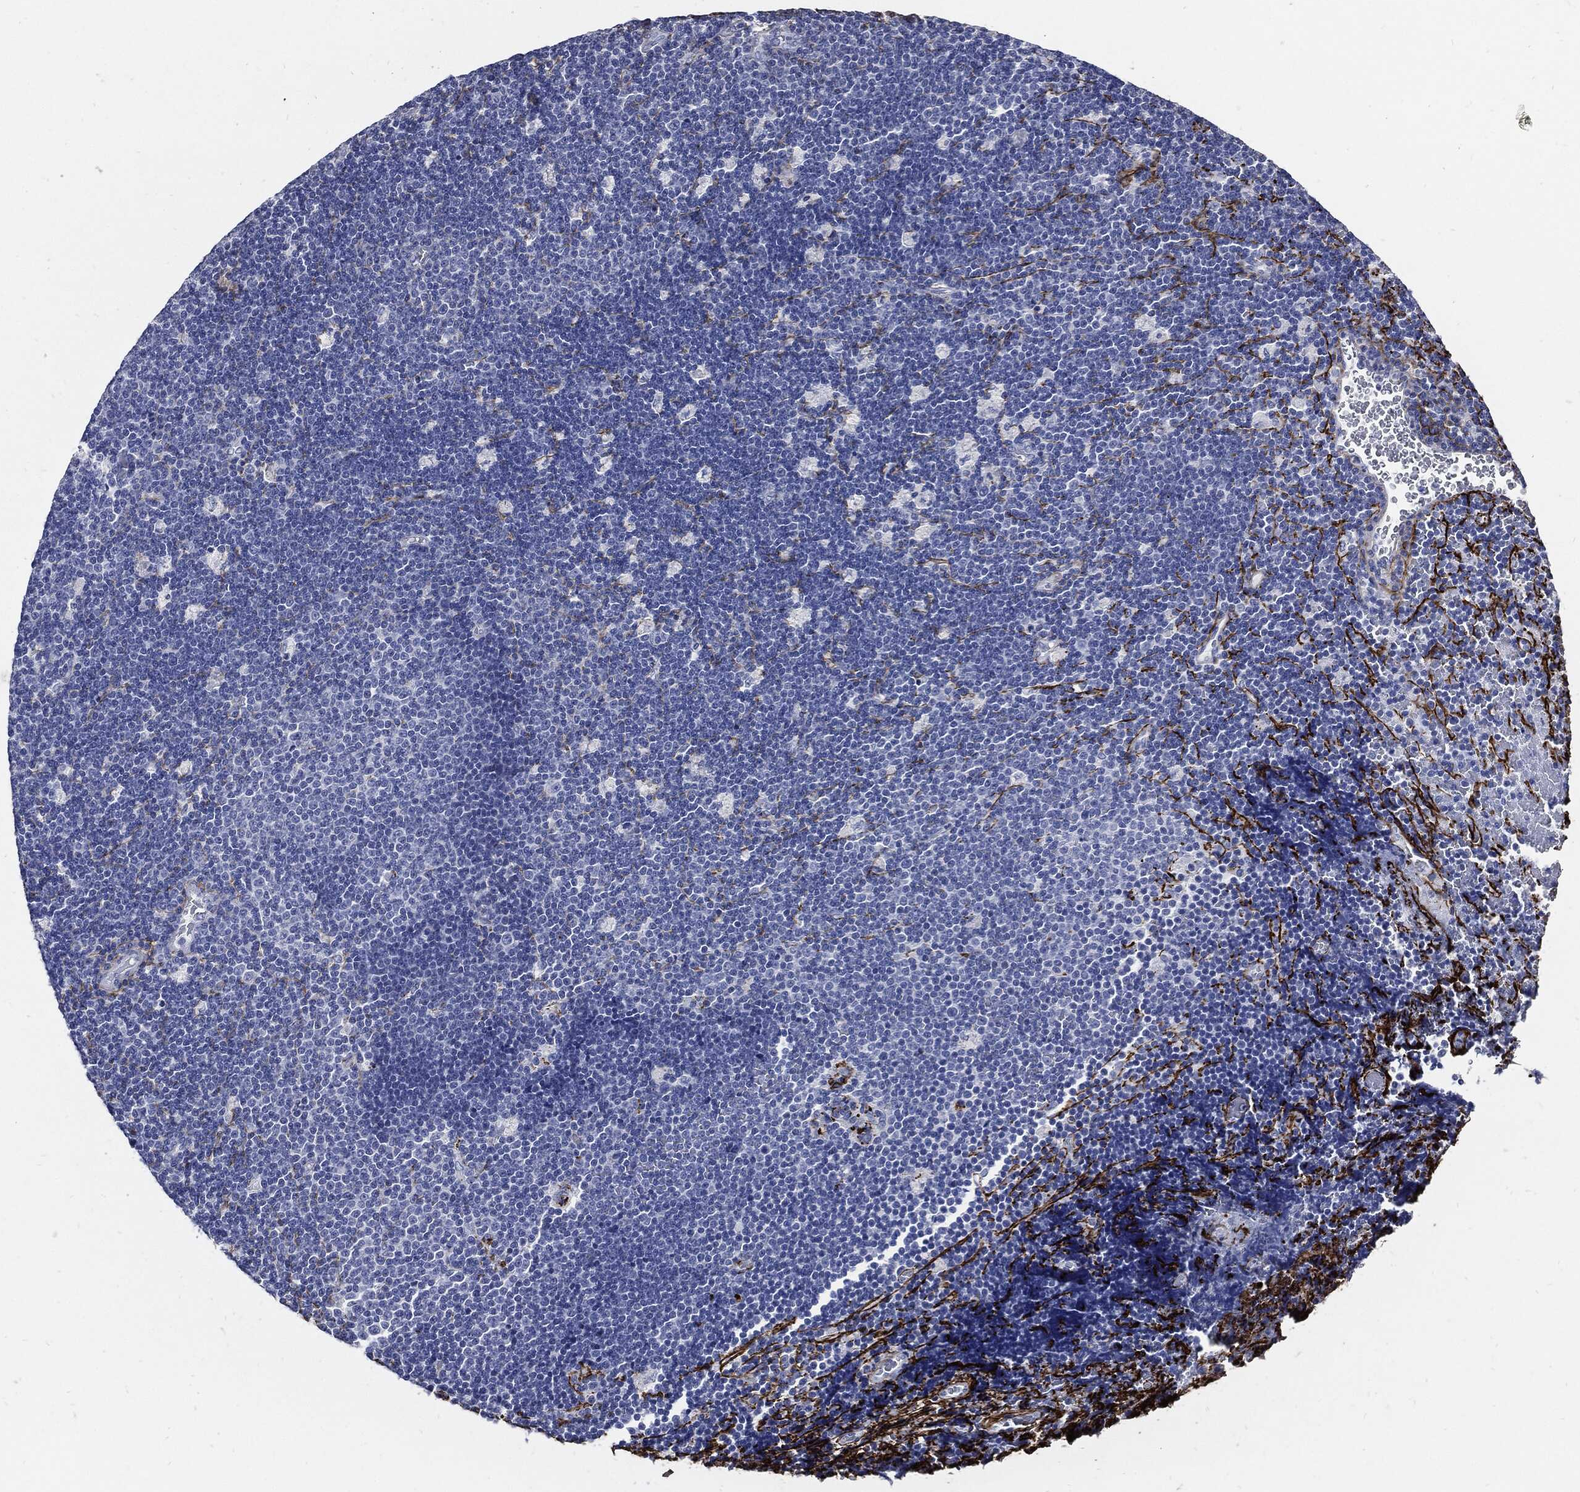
{"staining": {"intensity": "negative", "quantity": "none", "location": "none"}, "tissue": "lymphoma", "cell_type": "Tumor cells", "image_type": "cancer", "snomed": [{"axis": "morphology", "description": "Malignant lymphoma, non-Hodgkin's type, Low grade"}, {"axis": "topography", "description": "Brain"}], "caption": "IHC photomicrograph of human lymphoma stained for a protein (brown), which demonstrates no expression in tumor cells.", "gene": "FBN1", "patient": {"sex": "female", "age": 66}}